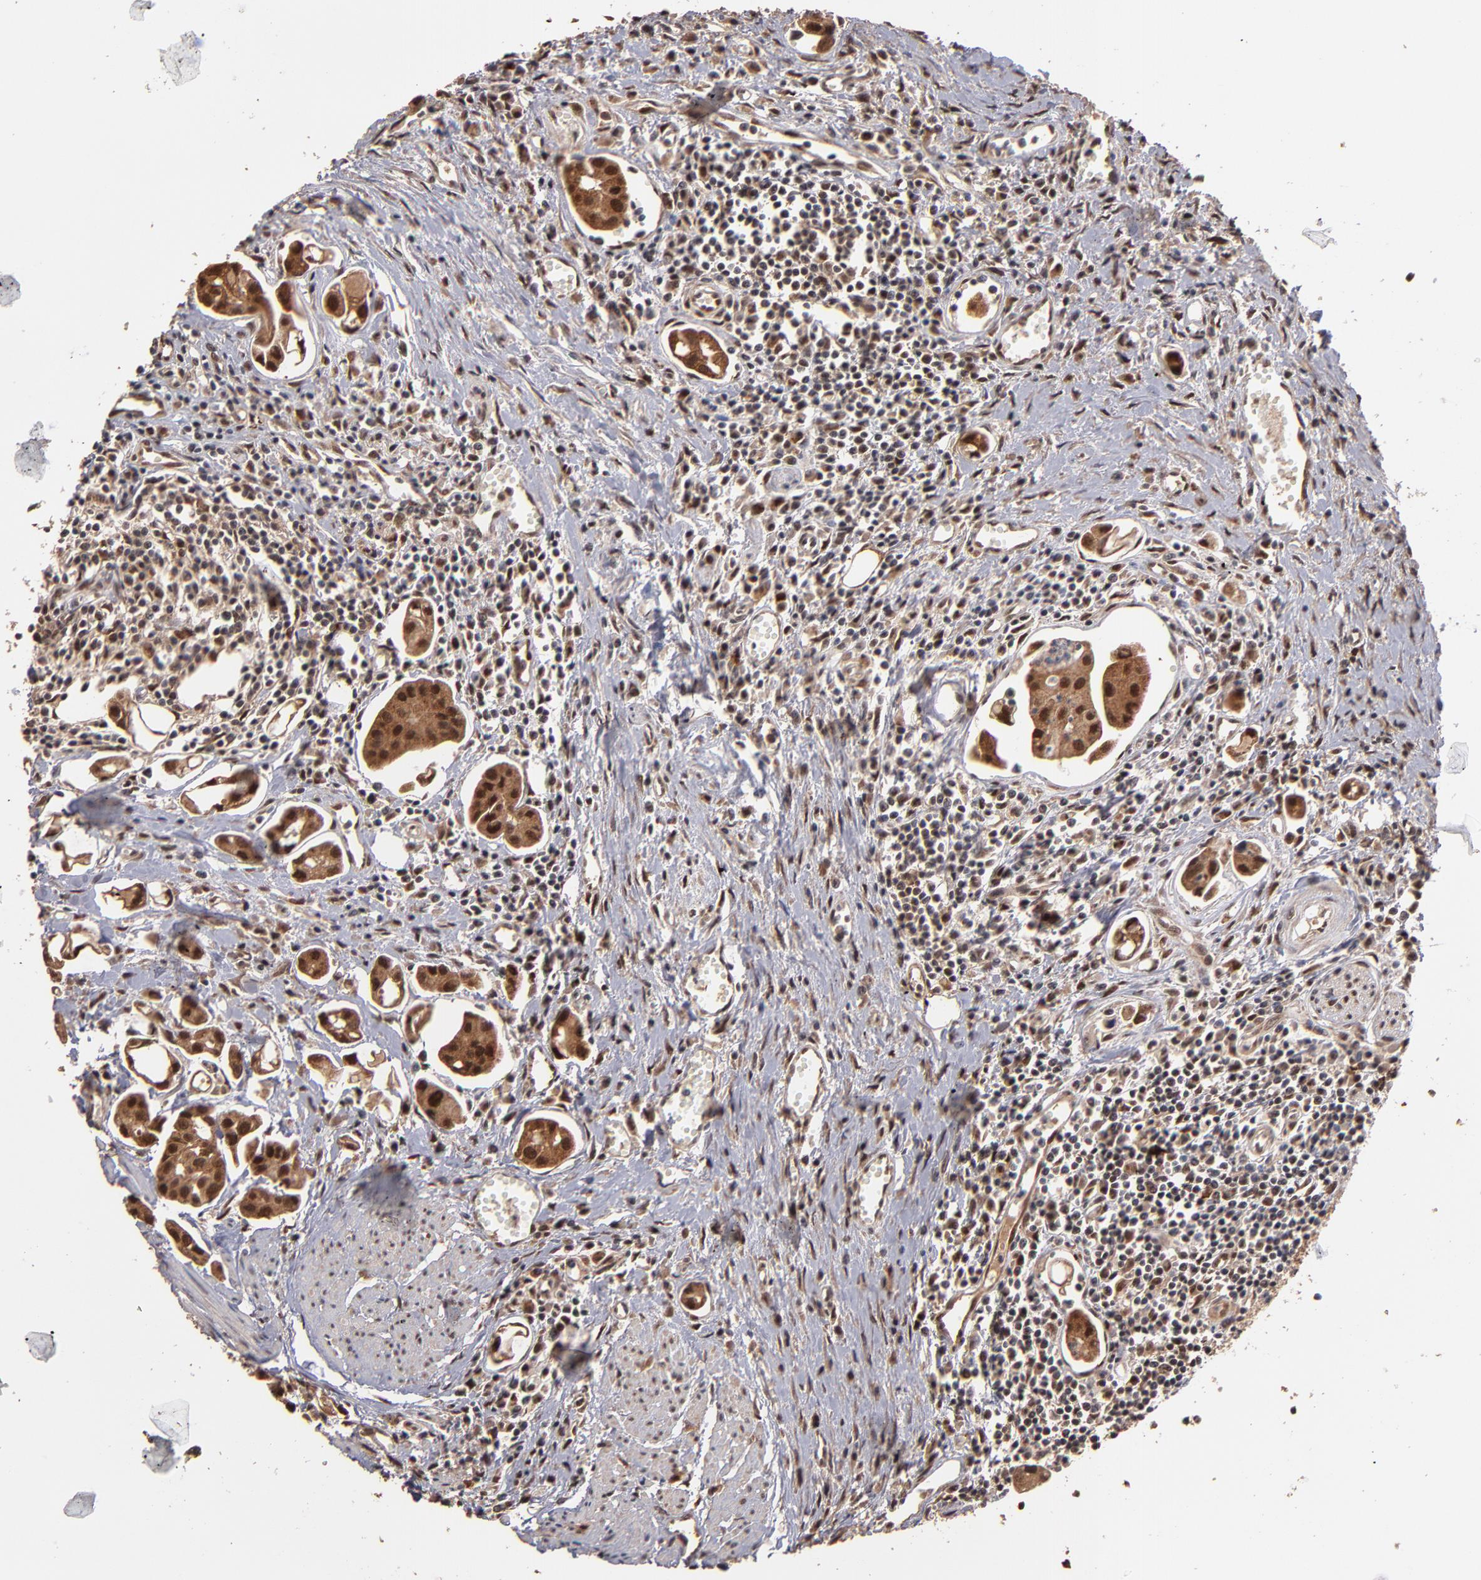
{"staining": {"intensity": "moderate", "quantity": ">75%", "location": "cytoplasmic/membranous,nuclear"}, "tissue": "urothelial cancer", "cell_type": "Tumor cells", "image_type": "cancer", "snomed": [{"axis": "morphology", "description": "Urothelial carcinoma, High grade"}, {"axis": "topography", "description": "Urinary bladder"}], "caption": "Urothelial cancer was stained to show a protein in brown. There is medium levels of moderate cytoplasmic/membranous and nuclear staining in about >75% of tumor cells. (Brightfield microscopy of DAB IHC at high magnification).", "gene": "EAPP", "patient": {"sex": "male", "age": 66}}